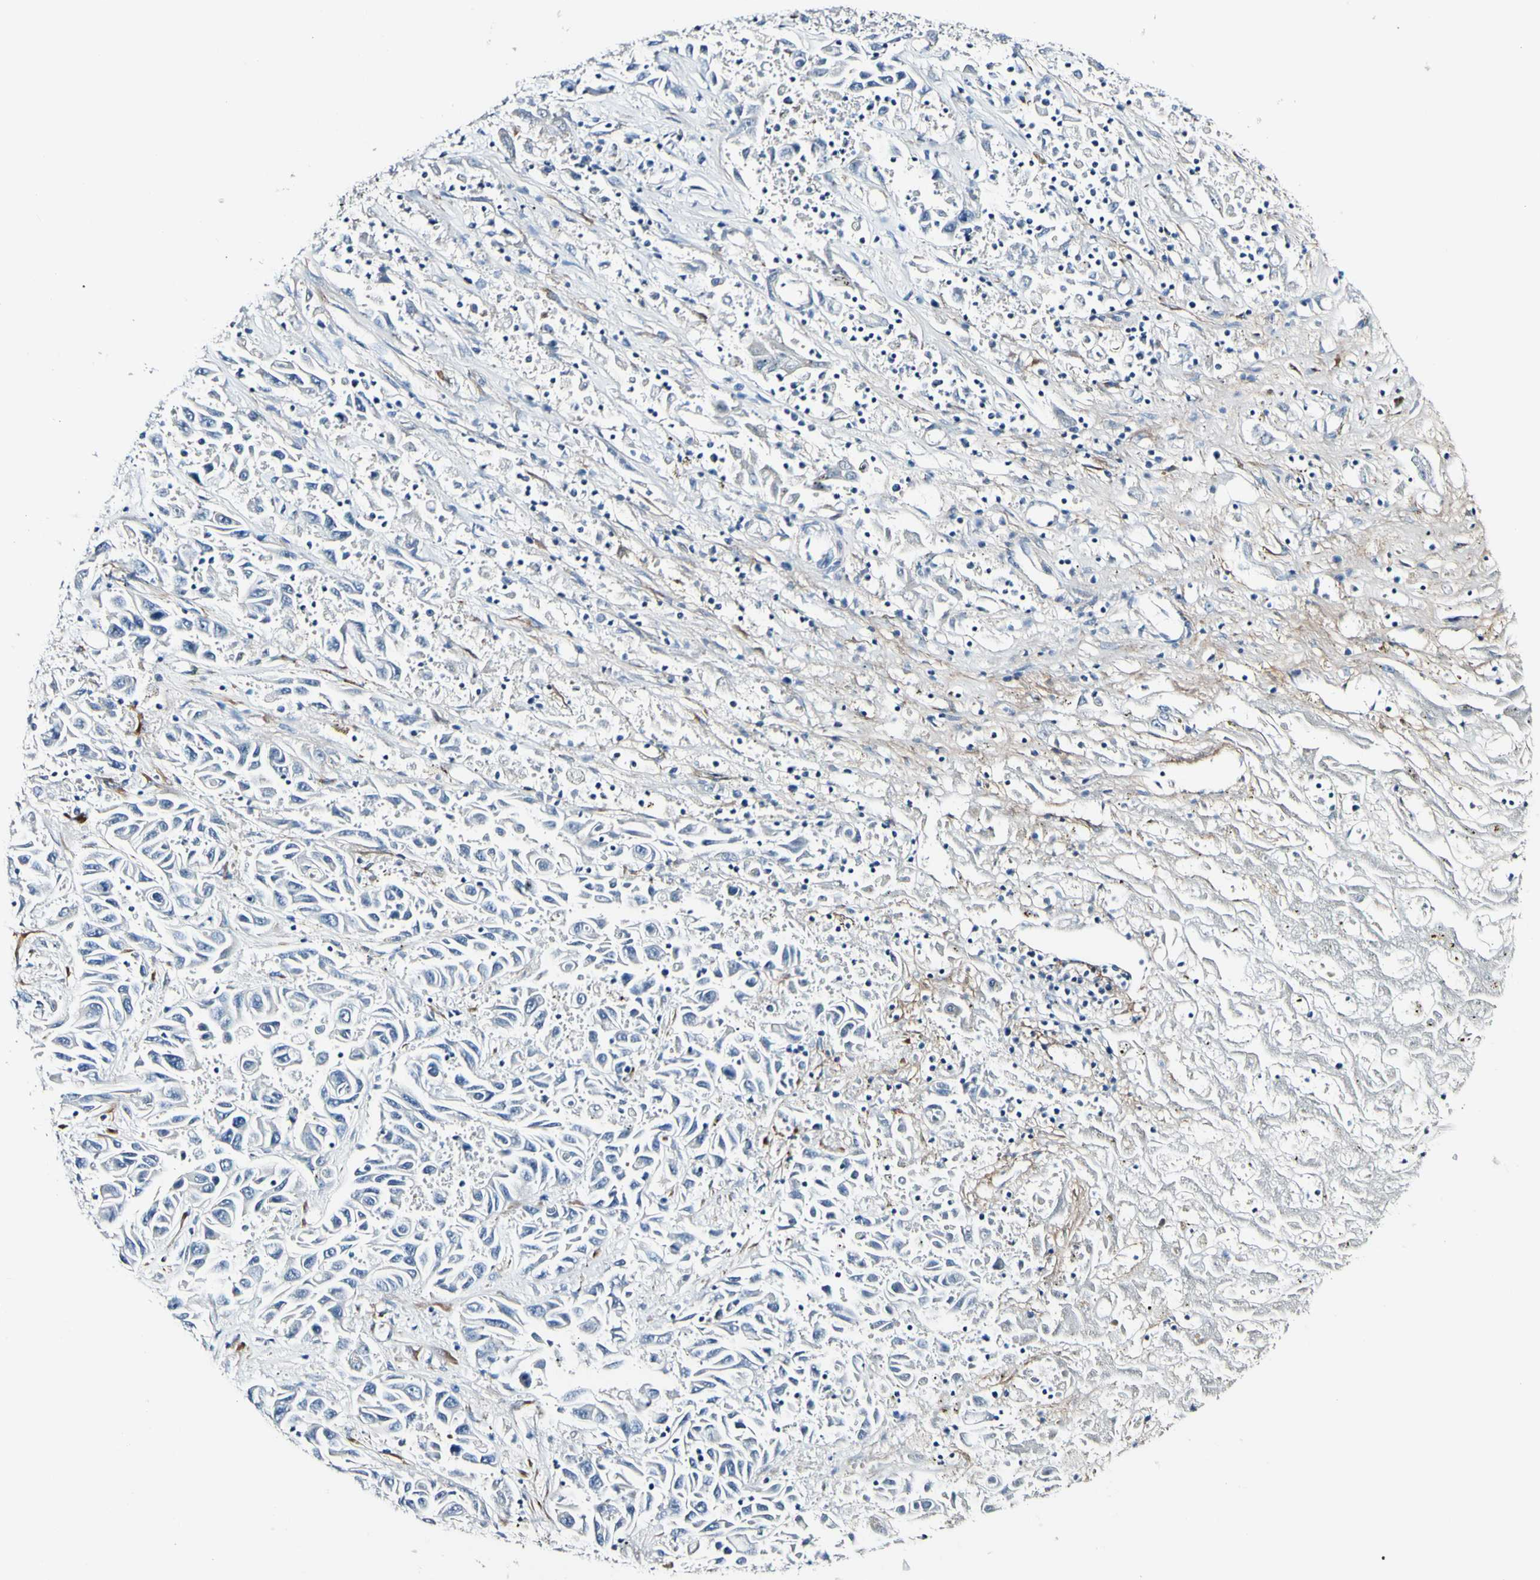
{"staining": {"intensity": "negative", "quantity": "none", "location": "none"}, "tissue": "liver cancer", "cell_type": "Tumor cells", "image_type": "cancer", "snomed": [{"axis": "morphology", "description": "Cholangiocarcinoma"}, {"axis": "topography", "description": "Liver"}], "caption": "Immunohistochemistry image of human cholangiocarcinoma (liver) stained for a protein (brown), which shows no positivity in tumor cells.", "gene": "COL6A3", "patient": {"sex": "female", "age": 52}}